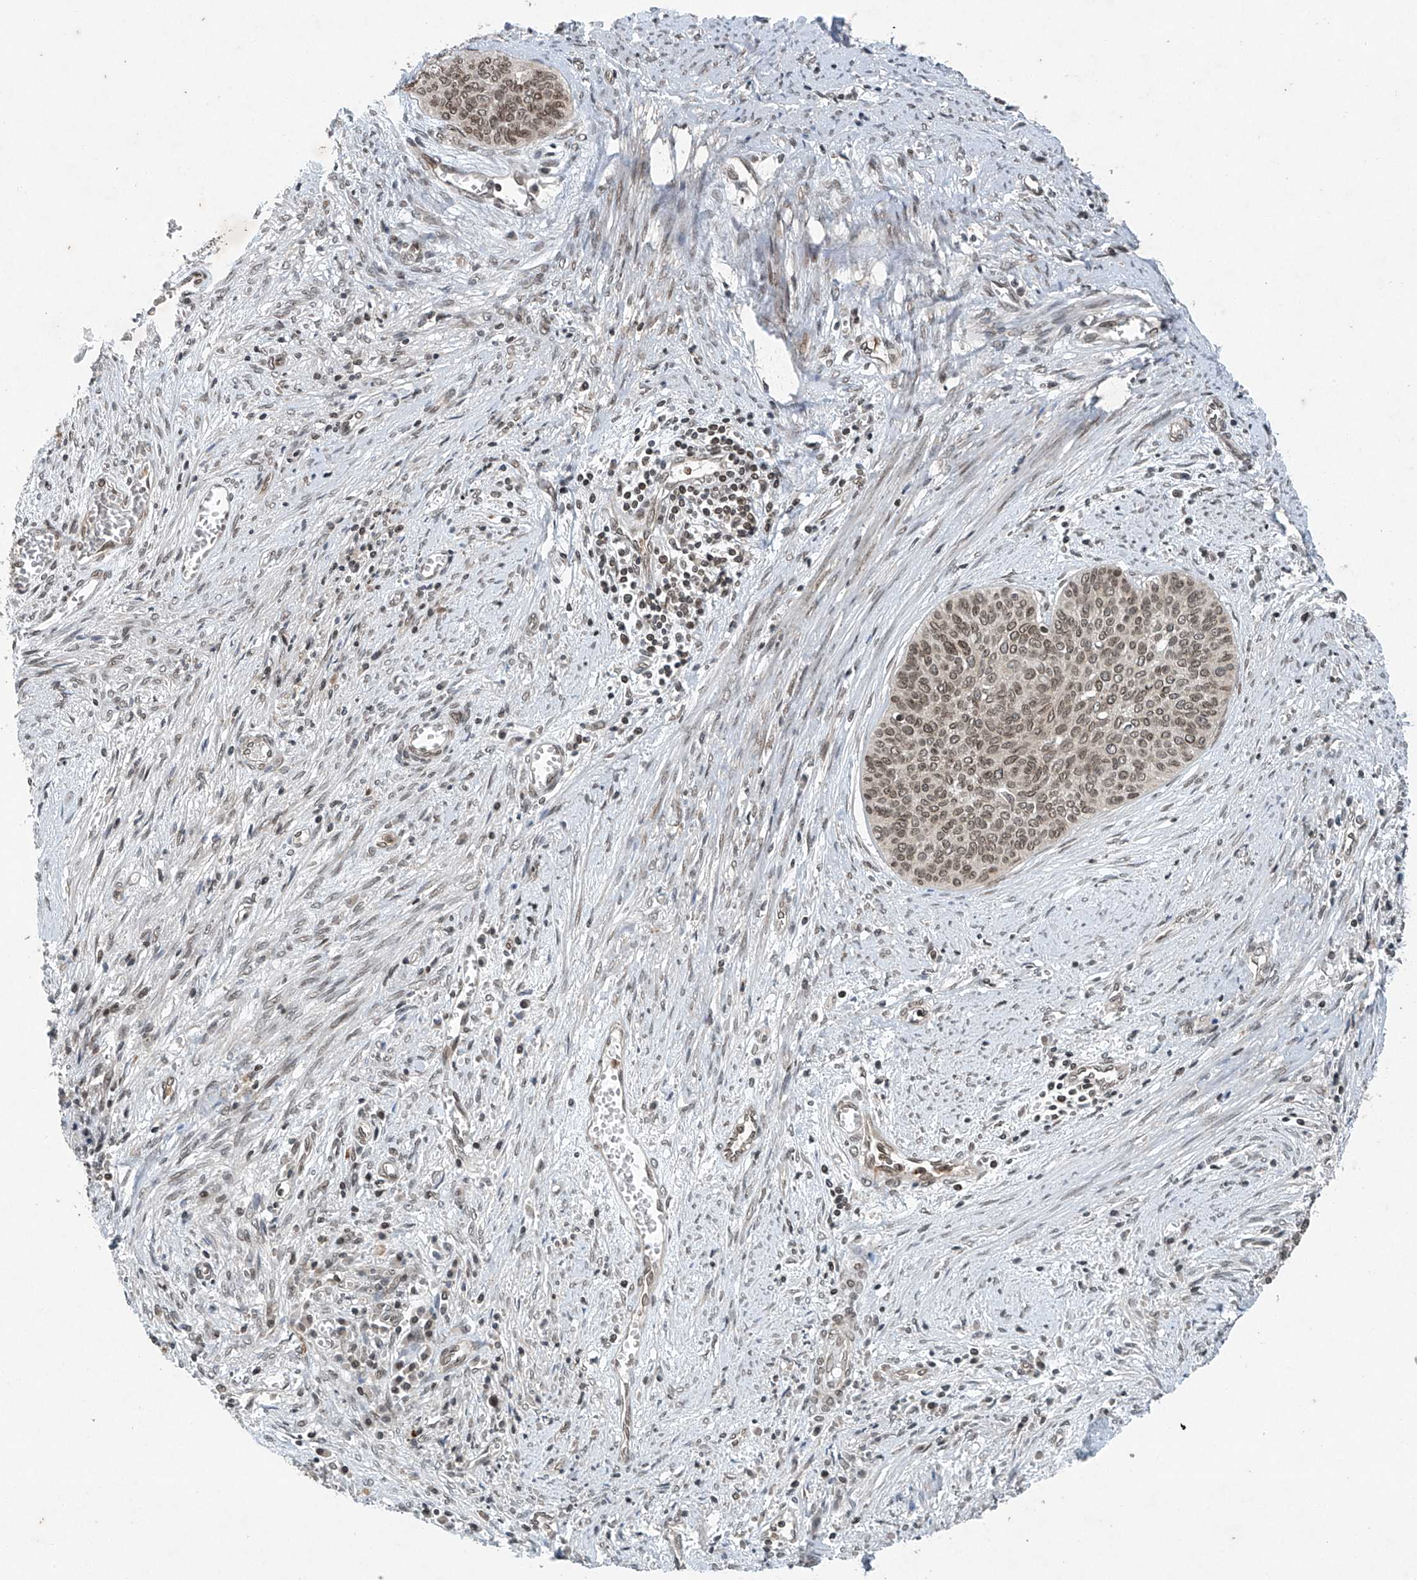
{"staining": {"intensity": "moderate", "quantity": ">75%", "location": "cytoplasmic/membranous,nuclear"}, "tissue": "cervical cancer", "cell_type": "Tumor cells", "image_type": "cancer", "snomed": [{"axis": "morphology", "description": "Squamous cell carcinoma, NOS"}, {"axis": "topography", "description": "Cervix"}], "caption": "About >75% of tumor cells in human cervical cancer (squamous cell carcinoma) reveal moderate cytoplasmic/membranous and nuclear protein positivity as visualized by brown immunohistochemical staining.", "gene": "TAF8", "patient": {"sex": "female", "age": 55}}